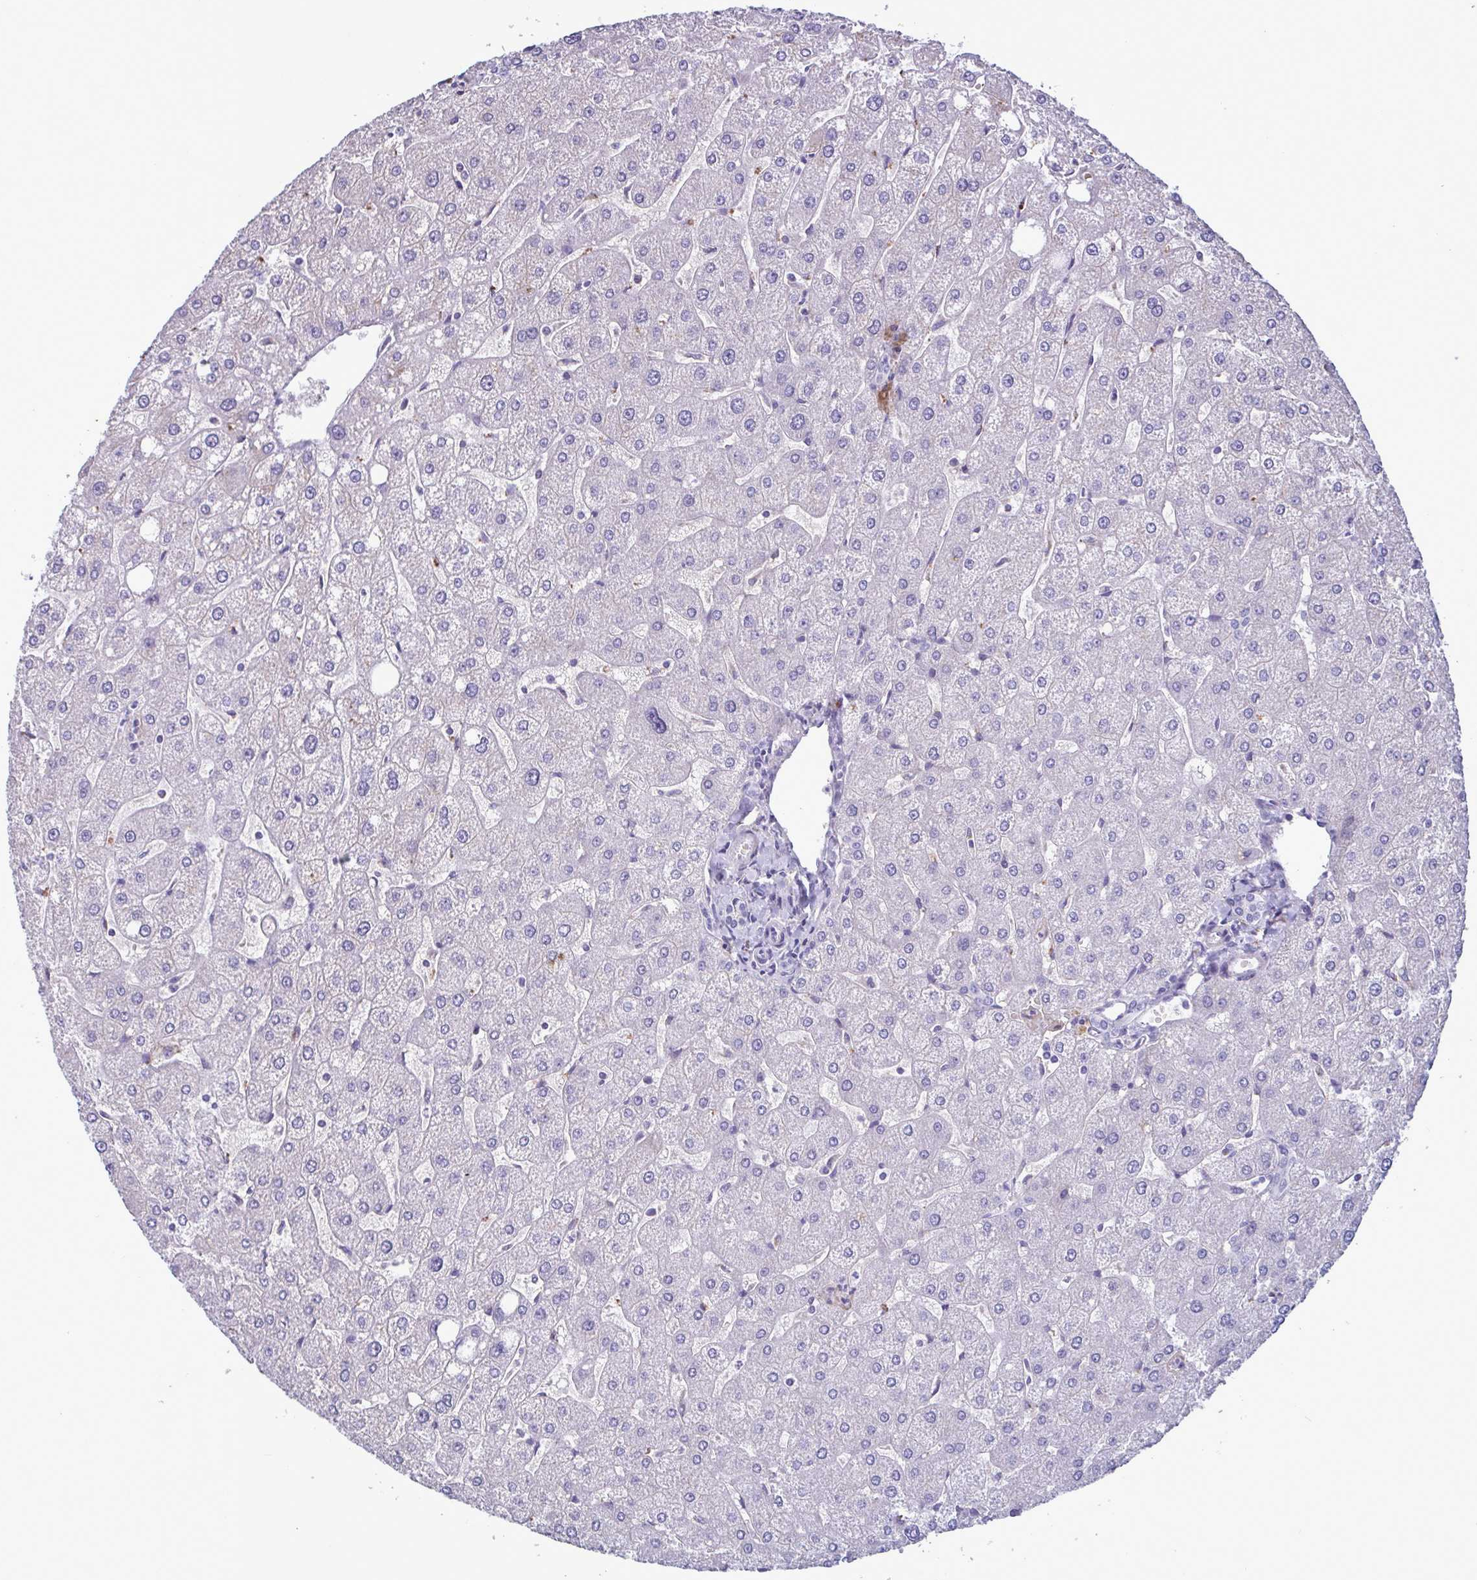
{"staining": {"intensity": "negative", "quantity": "none", "location": "none"}, "tissue": "liver", "cell_type": "Cholangiocytes", "image_type": "normal", "snomed": [{"axis": "morphology", "description": "Normal tissue, NOS"}, {"axis": "topography", "description": "Liver"}], "caption": "The IHC histopathology image has no significant expression in cholangiocytes of liver. (DAB (3,3'-diaminobenzidine) immunohistochemistry, high magnification).", "gene": "F13B", "patient": {"sex": "male", "age": 67}}